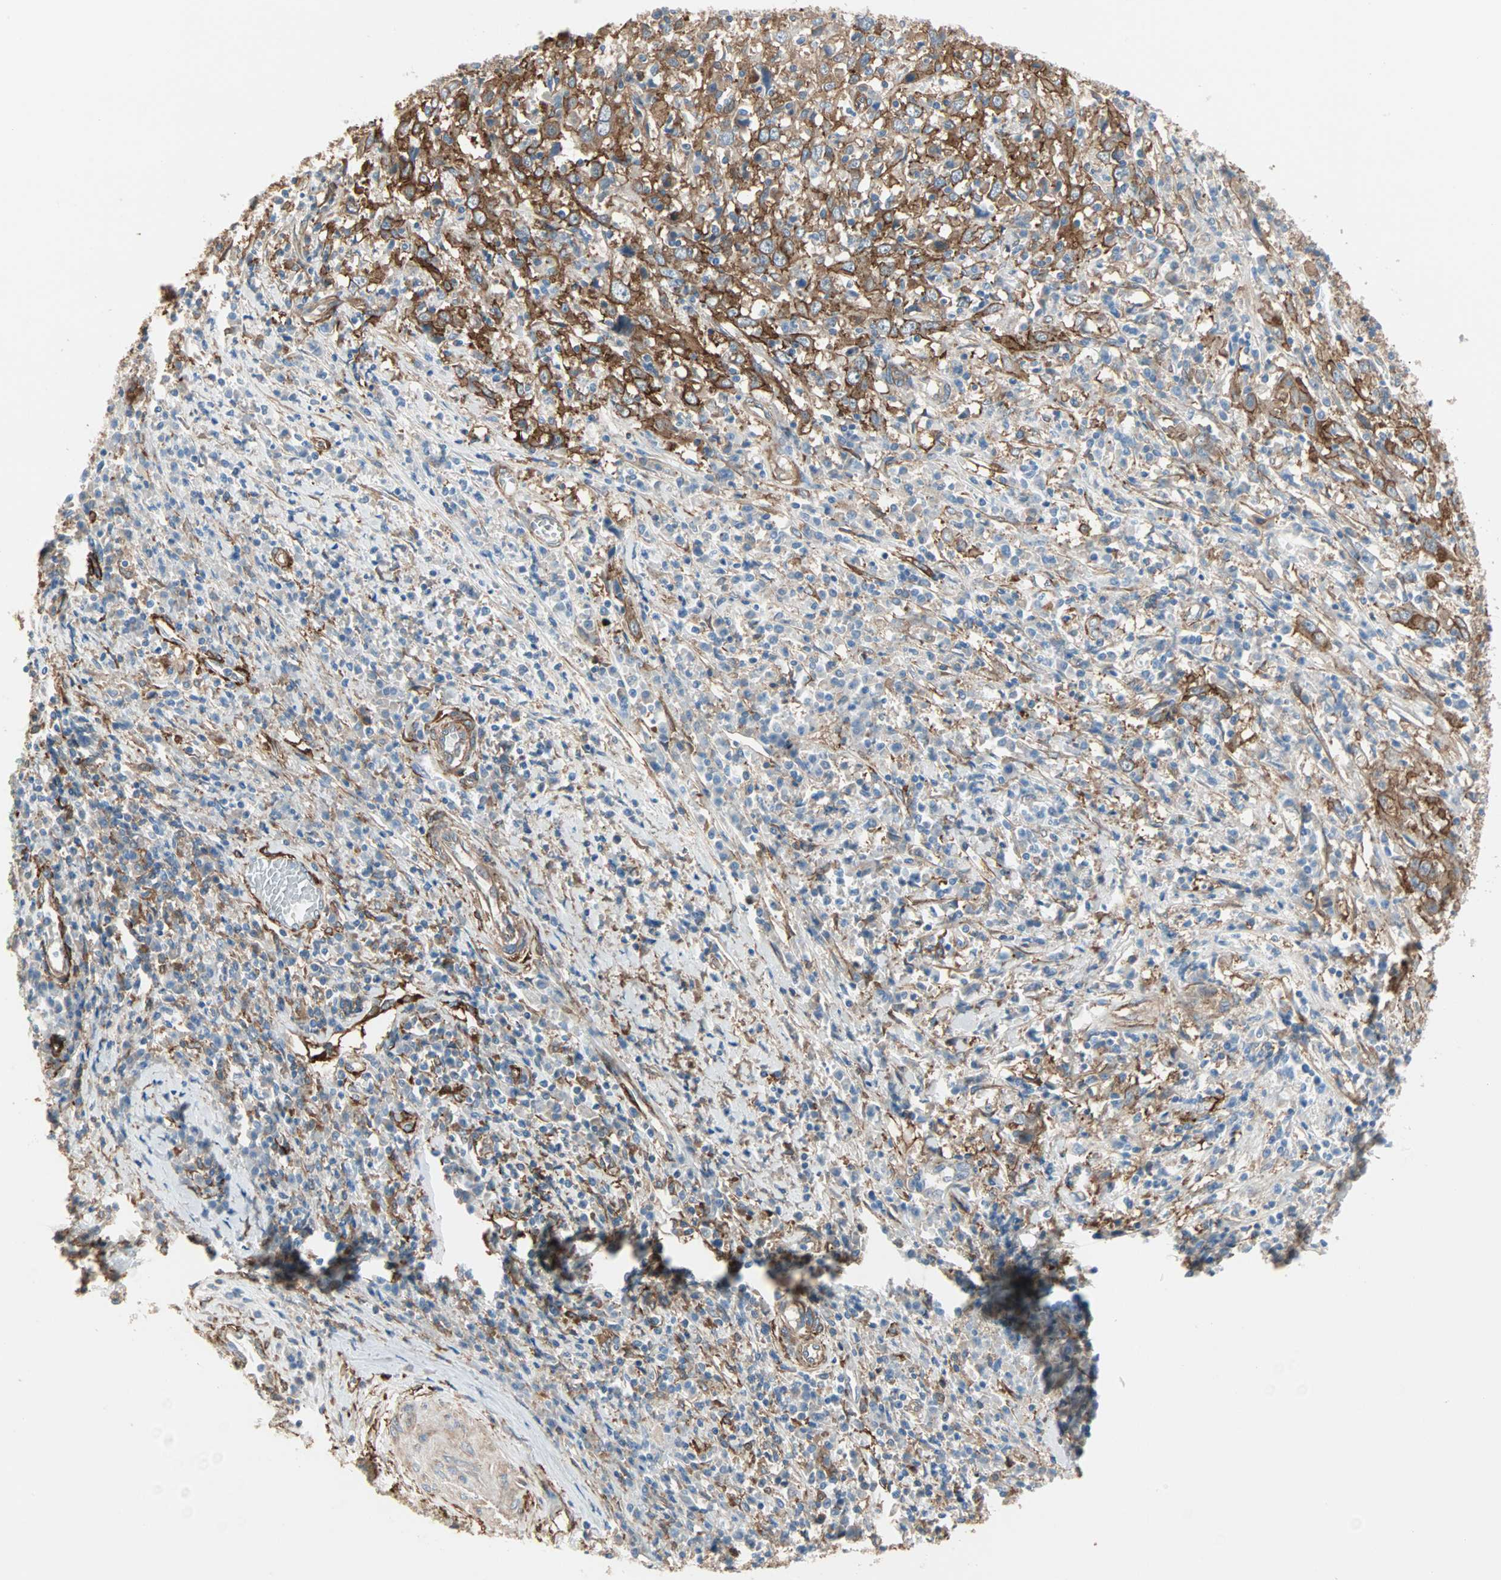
{"staining": {"intensity": "strong", "quantity": ">75%", "location": "cytoplasmic/membranous"}, "tissue": "cervical cancer", "cell_type": "Tumor cells", "image_type": "cancer", "snomed": [{"axis": "morphology", "description": "Squamous cell carcinoma, NOS"}, {"axis": "topography", "description": "Cervix"}], "caption": "A brown stain highlights strong cytoplasmic/membranous expression of a protein in human cervical cancer tumor cells.", "gene": "EPB41L2", "patient": {"sex": "female", "age": 46}}